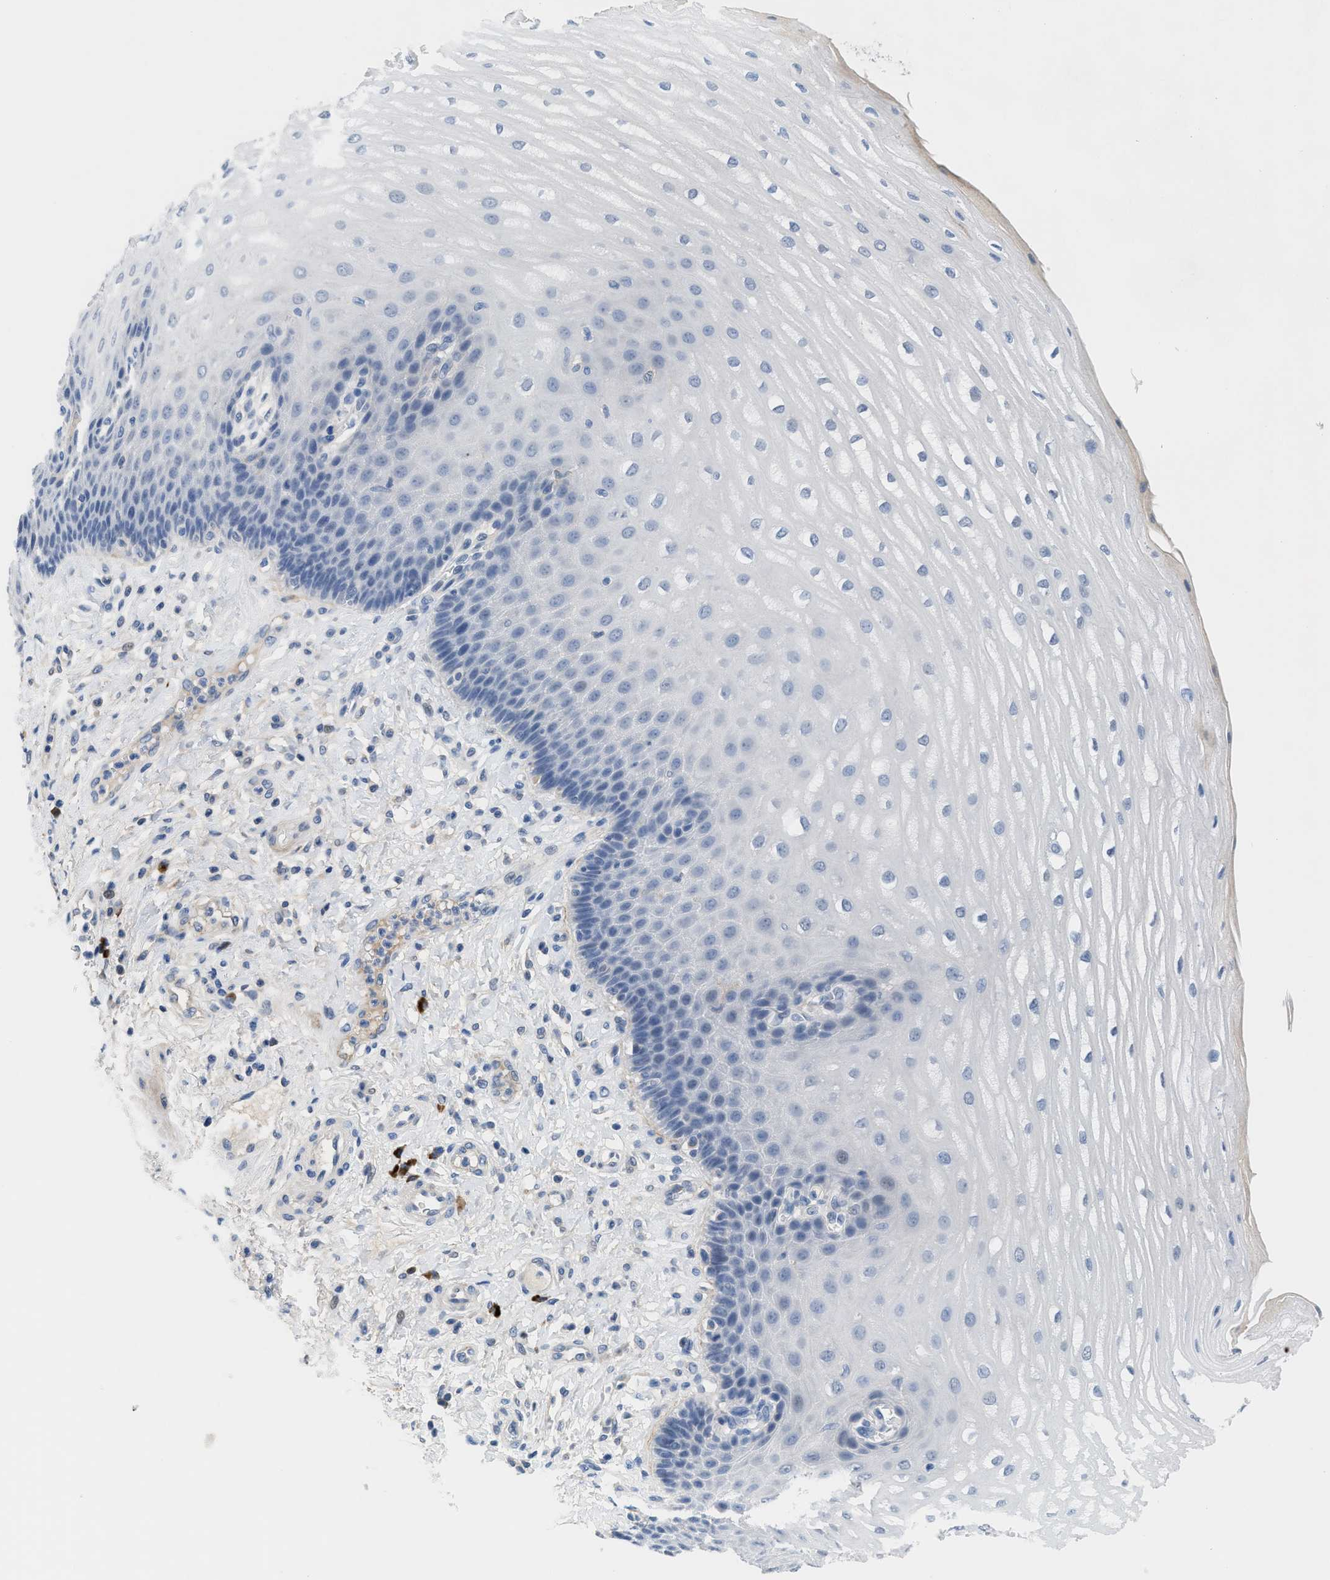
{"staining": {"intensity": "negative", "quantity": "none", "location": "none"}, "tissue": "esophagus", "cell_type": "Squamous epithelial cells", "image_type": "normal", "snomed": [{"axis": "morphology", "description": "Normal tissue, NOS"}, {"axis": "topography", "description": "Esophagus"}], "caption": "IHC micrograph of normal esophagus: esophagus stained with DAB demonstrates no significant protein expression in squamous epithelial cells.", "gene": "OR9K2", "patient": {"sex": "male", "age": 54}}